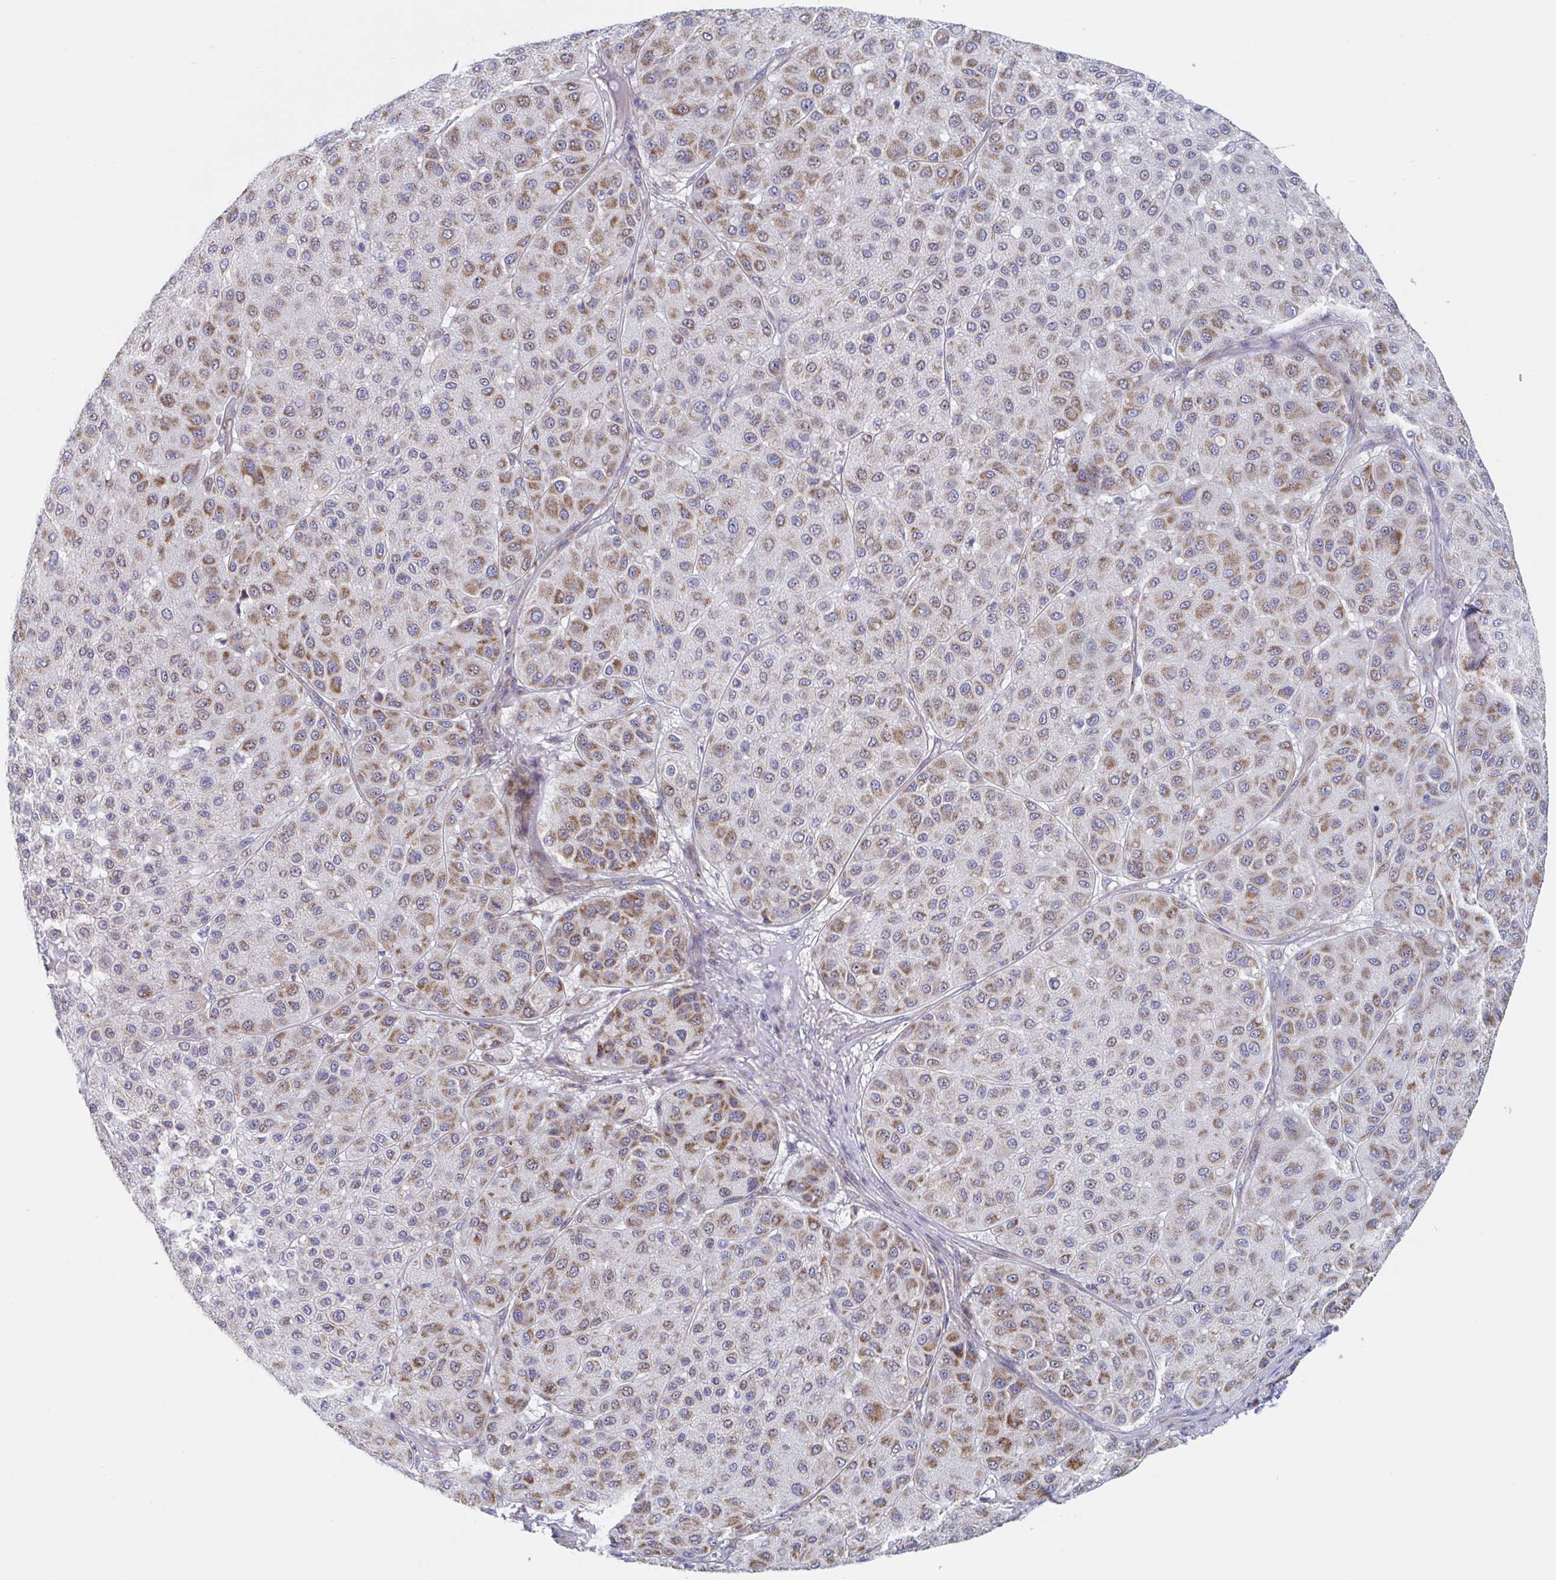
{"staining": {"intensity": "moderate", "quantity": ">75%", "location": "cytoplasmic/membranous"}, "tissue": "melanoma", "cell_type": "Tumor cells", "image_type": "cancer", "snomed": [{"axis": "morphology", "description": "Malignant melanoma, Metastatic site"}, {"axis": "topography", "description": "Smooth muscle"}], "caption": "Human melanoma stained with a brown dye reveals moderate cytoplasmic/membranous positive positivity in about >75% of tumor cells.", "gene": "MRPL53", "patient": {"sex": "male", "age": 41}}